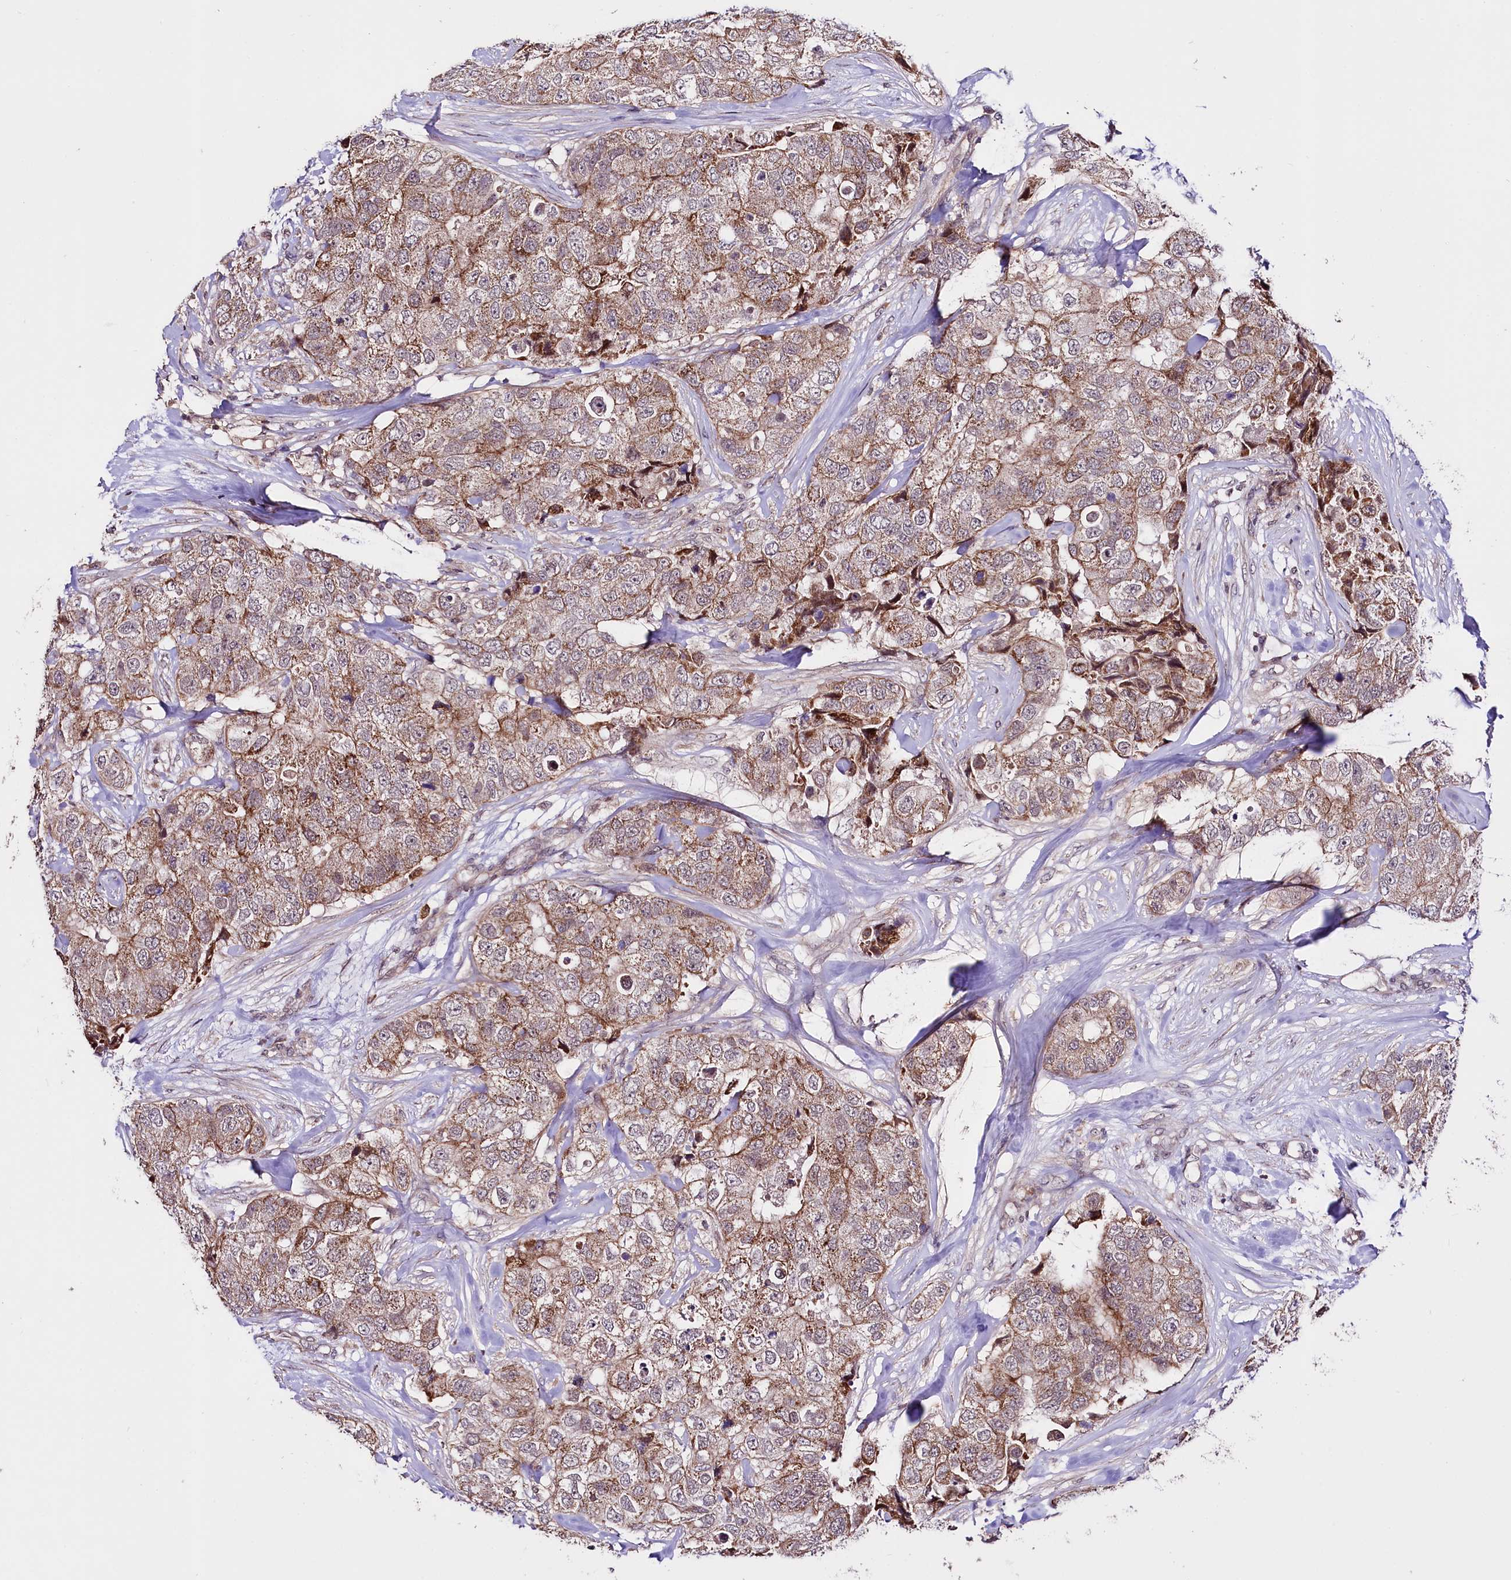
{"staining": {"intensity": "moderate", "quantity": ">75%", "location": "cytoplasmic/membranous"}, "tissue": "breast cancer", "cell_type": "Tumor cells", "image_type": "cancer", "snomed": [{"axis": "morphology", "description": "Duct carcinoma"}, {"axis": "topography", "description": "Breast"}], "caption": "Breast cancer (infiltrating ductal carcinoma) stained with a protein marker shows moderate staining in tumor cells.", "gene": "TAFAZZIN", "patient": {"sex": "female", "age": 62}}